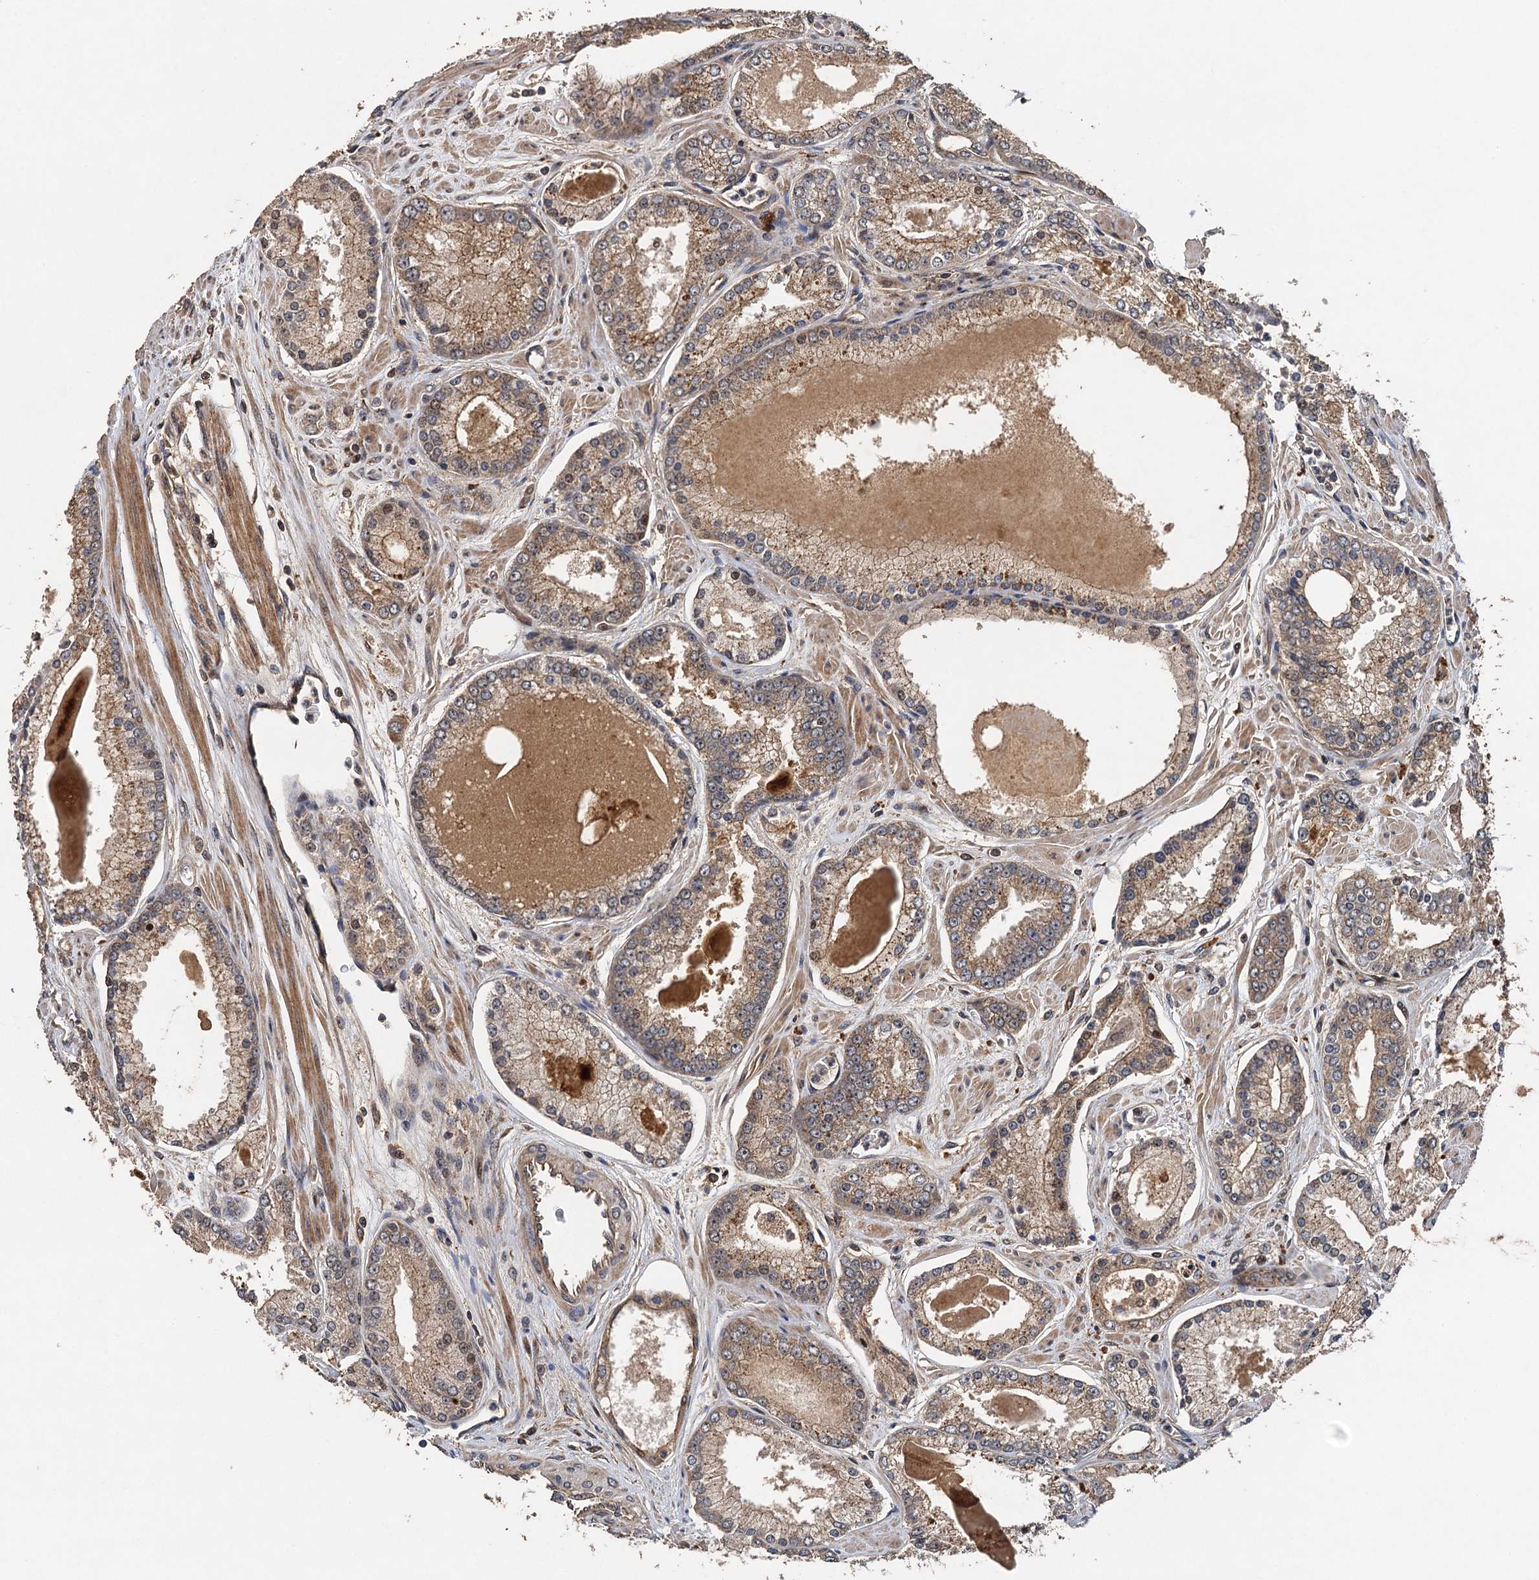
{"staining": {"intensity": "weak", "quantity": "25%-75%", "location": "cytoplasmic/membranous"}, "tissue": "prostate cancer", "cell_type": "Tumor cells", "image_type": "cancer", "snomed": [{"axis": "morphology", "description": "Adenocarcinoma, Low grade"}, {"axis": "topography", "description": "Prostate"}], "caption": "Prostate cancer stained for a protein demonstrates weak cytoplasmic/membranous positivity in tumor cells.", "gene": "TMEM39B", "patient": {"sex": "male", "age": 54}}